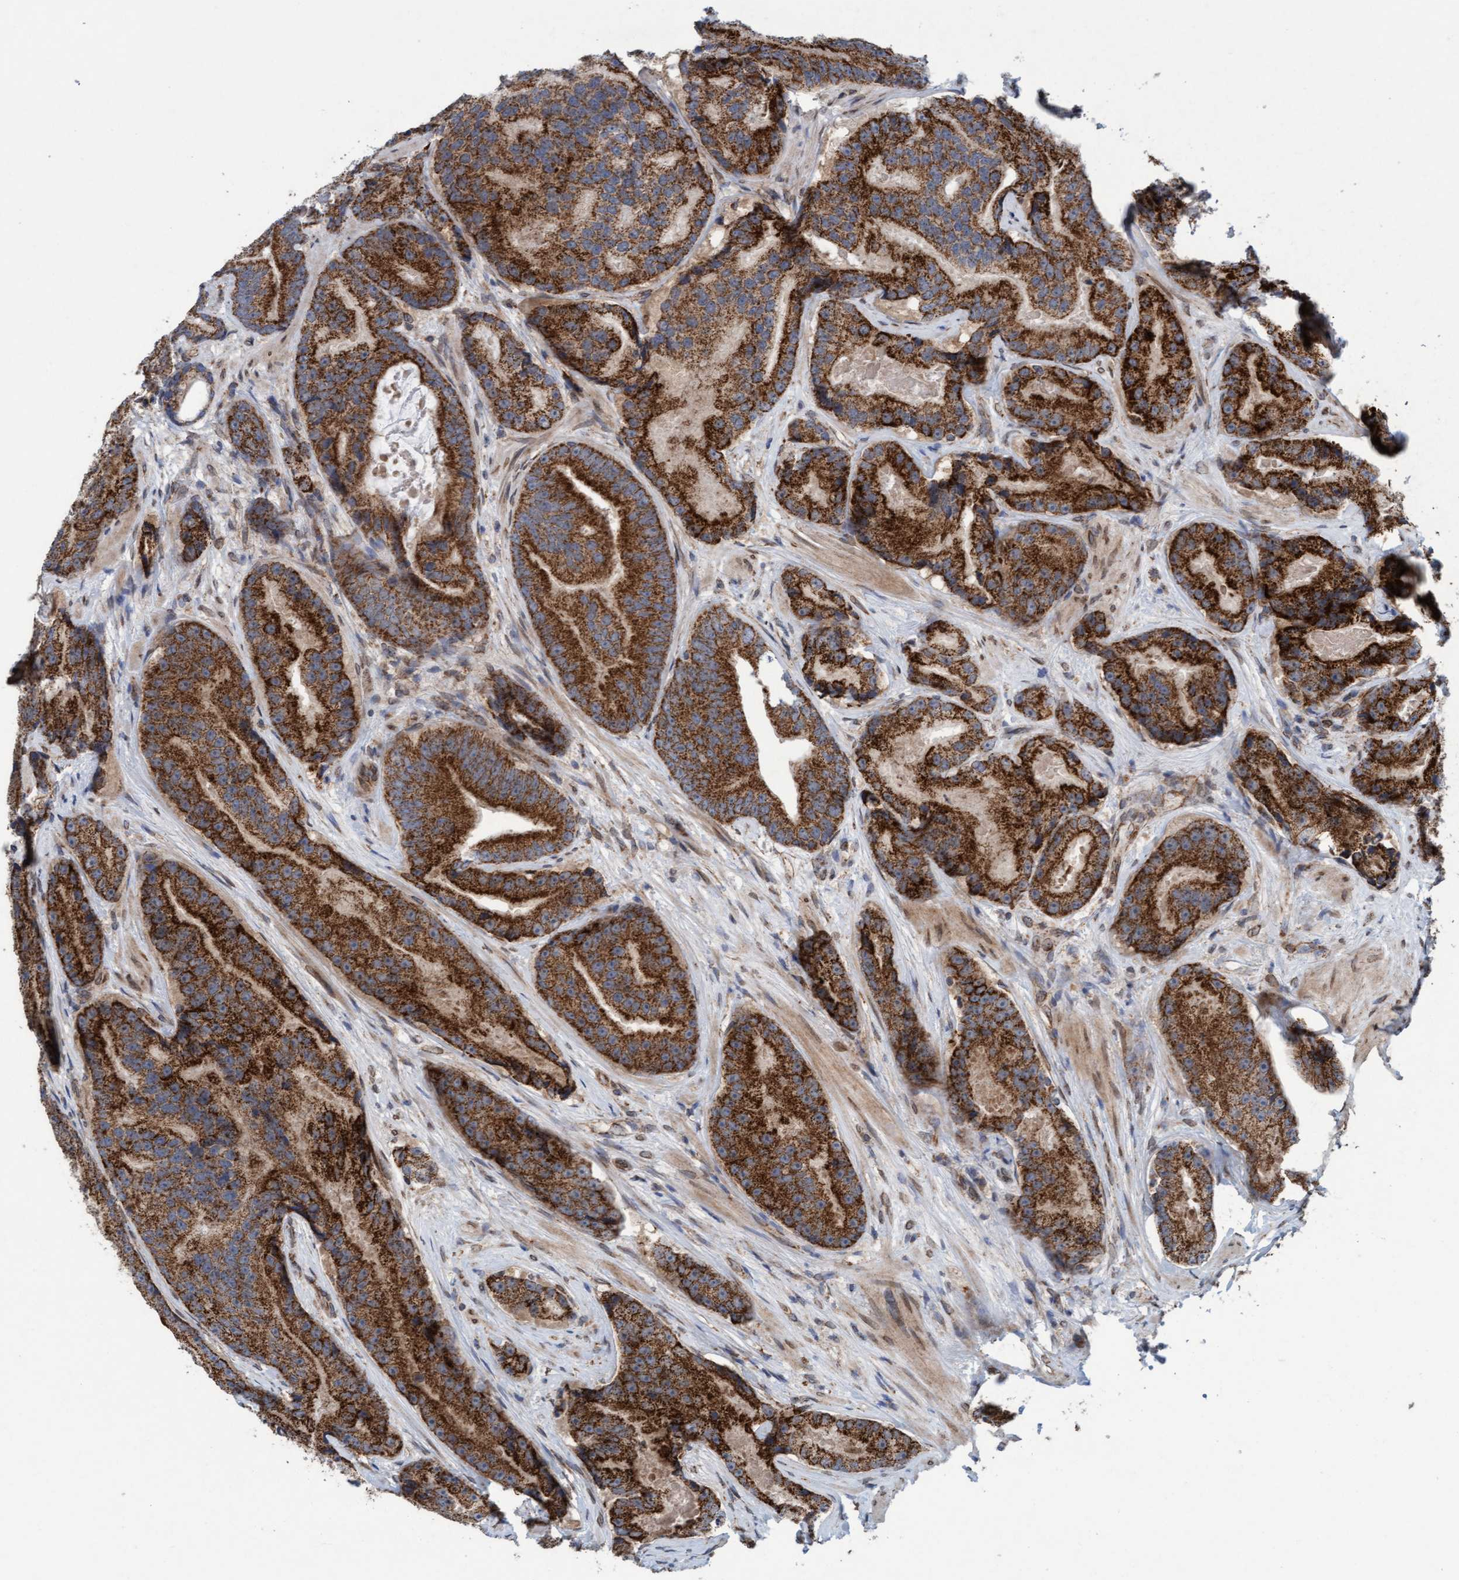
{"staining": {"intensity": "strong", "quantity": ">75%", "location": "cytoplasmic/membranous"}, "tissue": "prostate cancer", "cell_type": "Tumor cells", "image_type": "cancer", "snomed": [{"axis": "morphology", "description": "Adenocarcinoma, High grade"}, {"axis": "topography", "description": "Prostate"}], "caption": "DAB immunohistochemical staining of human high-grade adenocarcinoma (prostate) demonstrates strong cytoplasmic/membranous protein positivity in about >75% of tumor cells.", "gene": "MRPS23", "patient": {"sex": "male", "age": 55}}